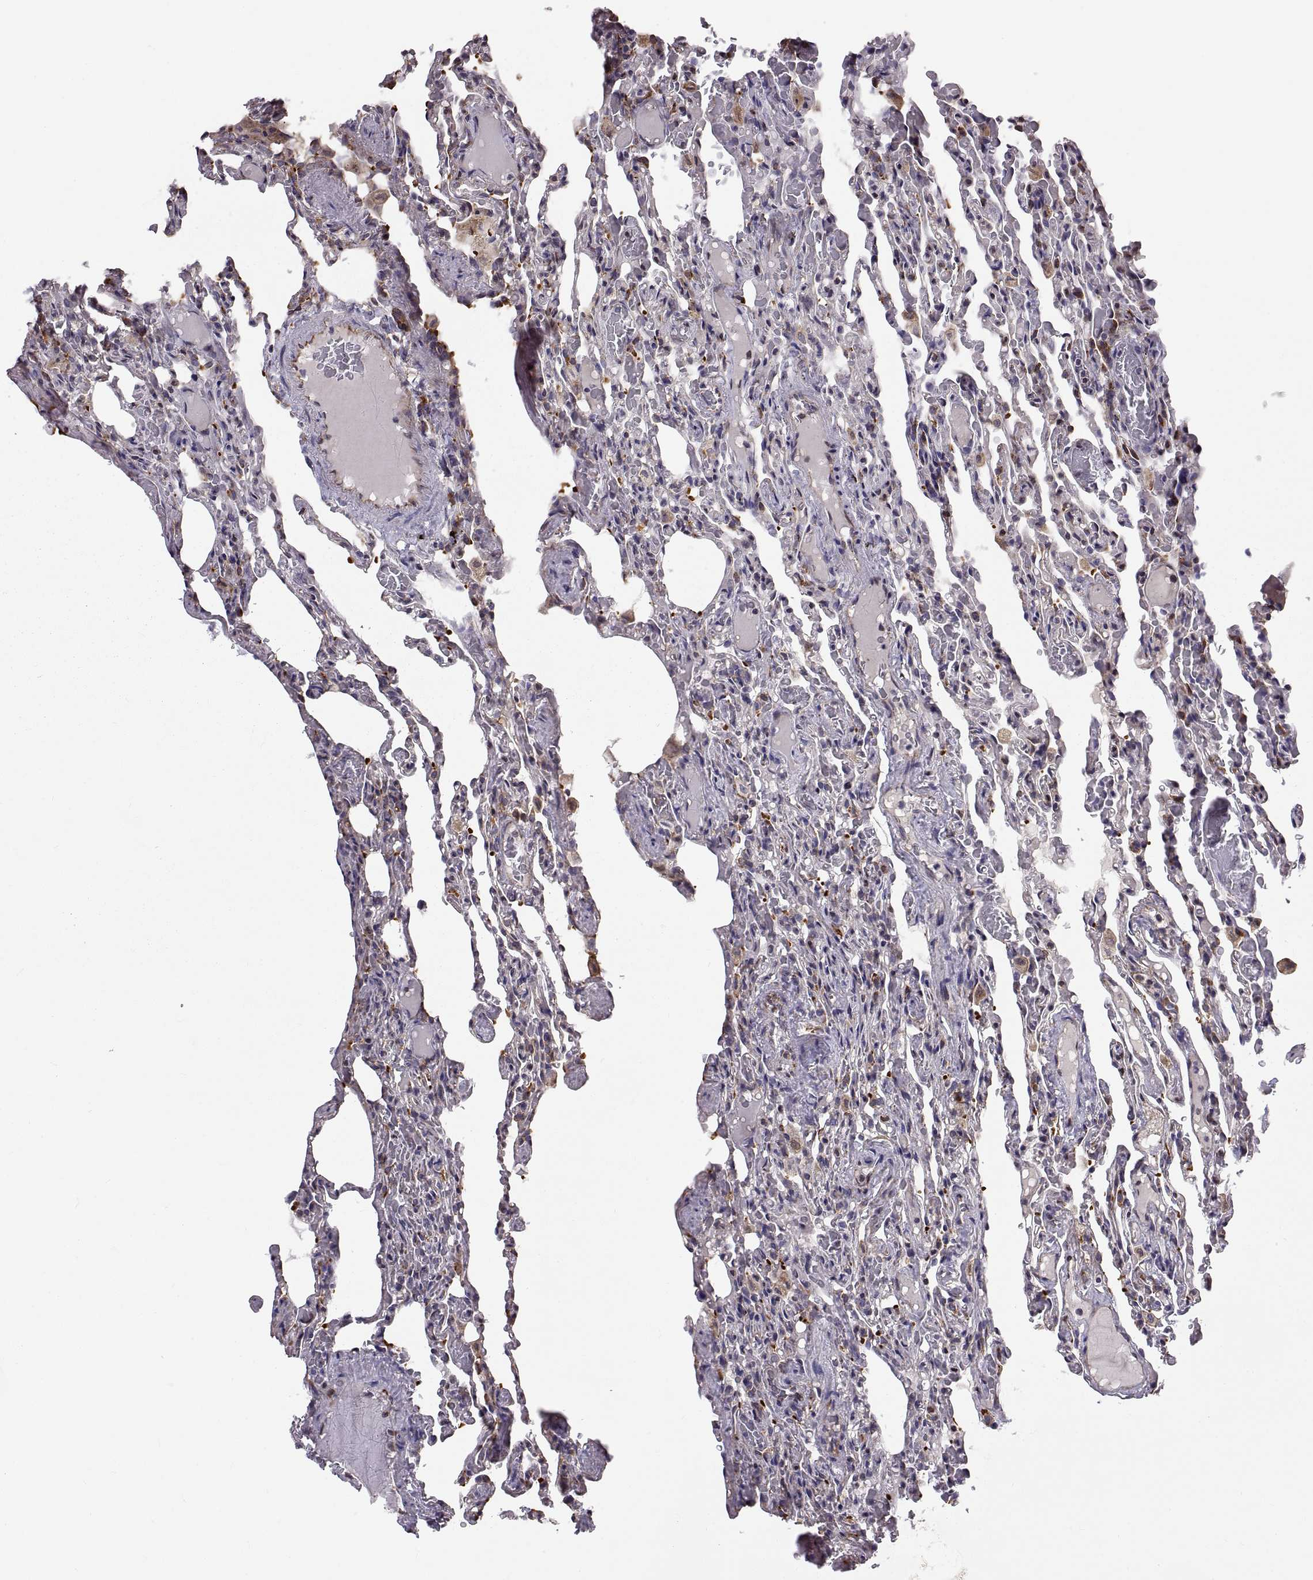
{"staining": {"intensity": "moderate", "quantity": "<25%", "location": "cytoplasmic/membranous"}, "tissue": "lung", "cell_type": "Alveolar cells", "image_type": "normal", "snomed": [{"axis": "morphology", "description": "Normal tissue, NOS"}, {"axis": "topography", "description": "Lung"}], "caption": "Immunohistochemical staining of benign human lung demonstrates low levels of moderate cytoplasmic/membranous positivity in about <25% of alveolar cells. The protein of interest is shown in brown color, while the nuclei are stained blue.", "gene": "PLEKHB2", "patient": {"sex": "female", "age": 43}}